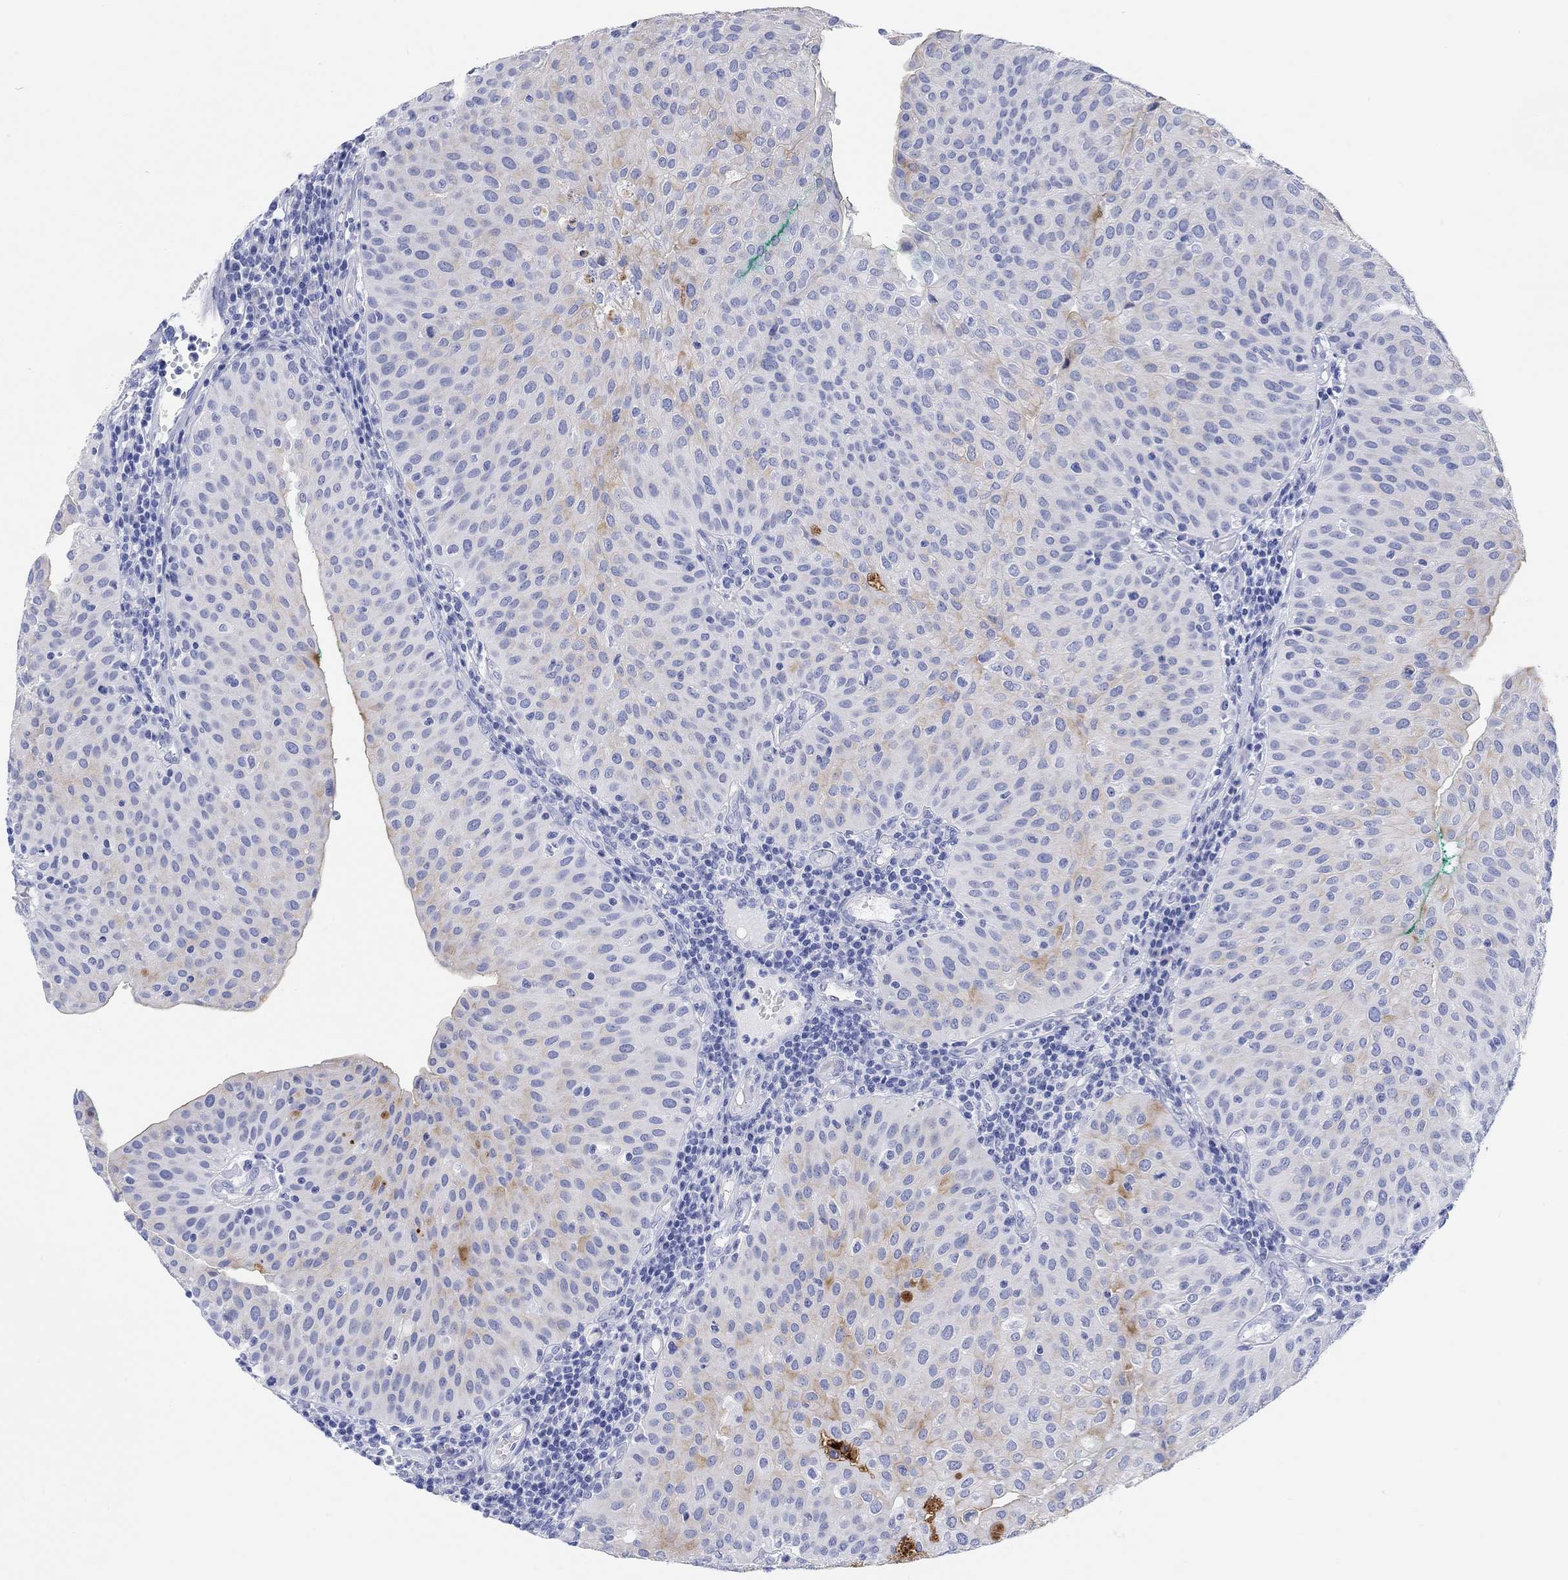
{"staining": {"intensity": "negative", "quantity": "none", "location": "none"}, "tissue": "urothelial cancer", "cell_type": "Tumor cells", "image_type": "cancer", "snomed": [{"axis": "morphology", "description": "Urothelial carcinoma, Low grade"}, {"axis": "topography", "description": "Urinary bladder"}], "caption": "Image shows no significant protein expression in tumor cells of urothelial carcinoma (low-grade).", "gene": "XIRP2", "patient": {"sex": "male", "age": 54}}